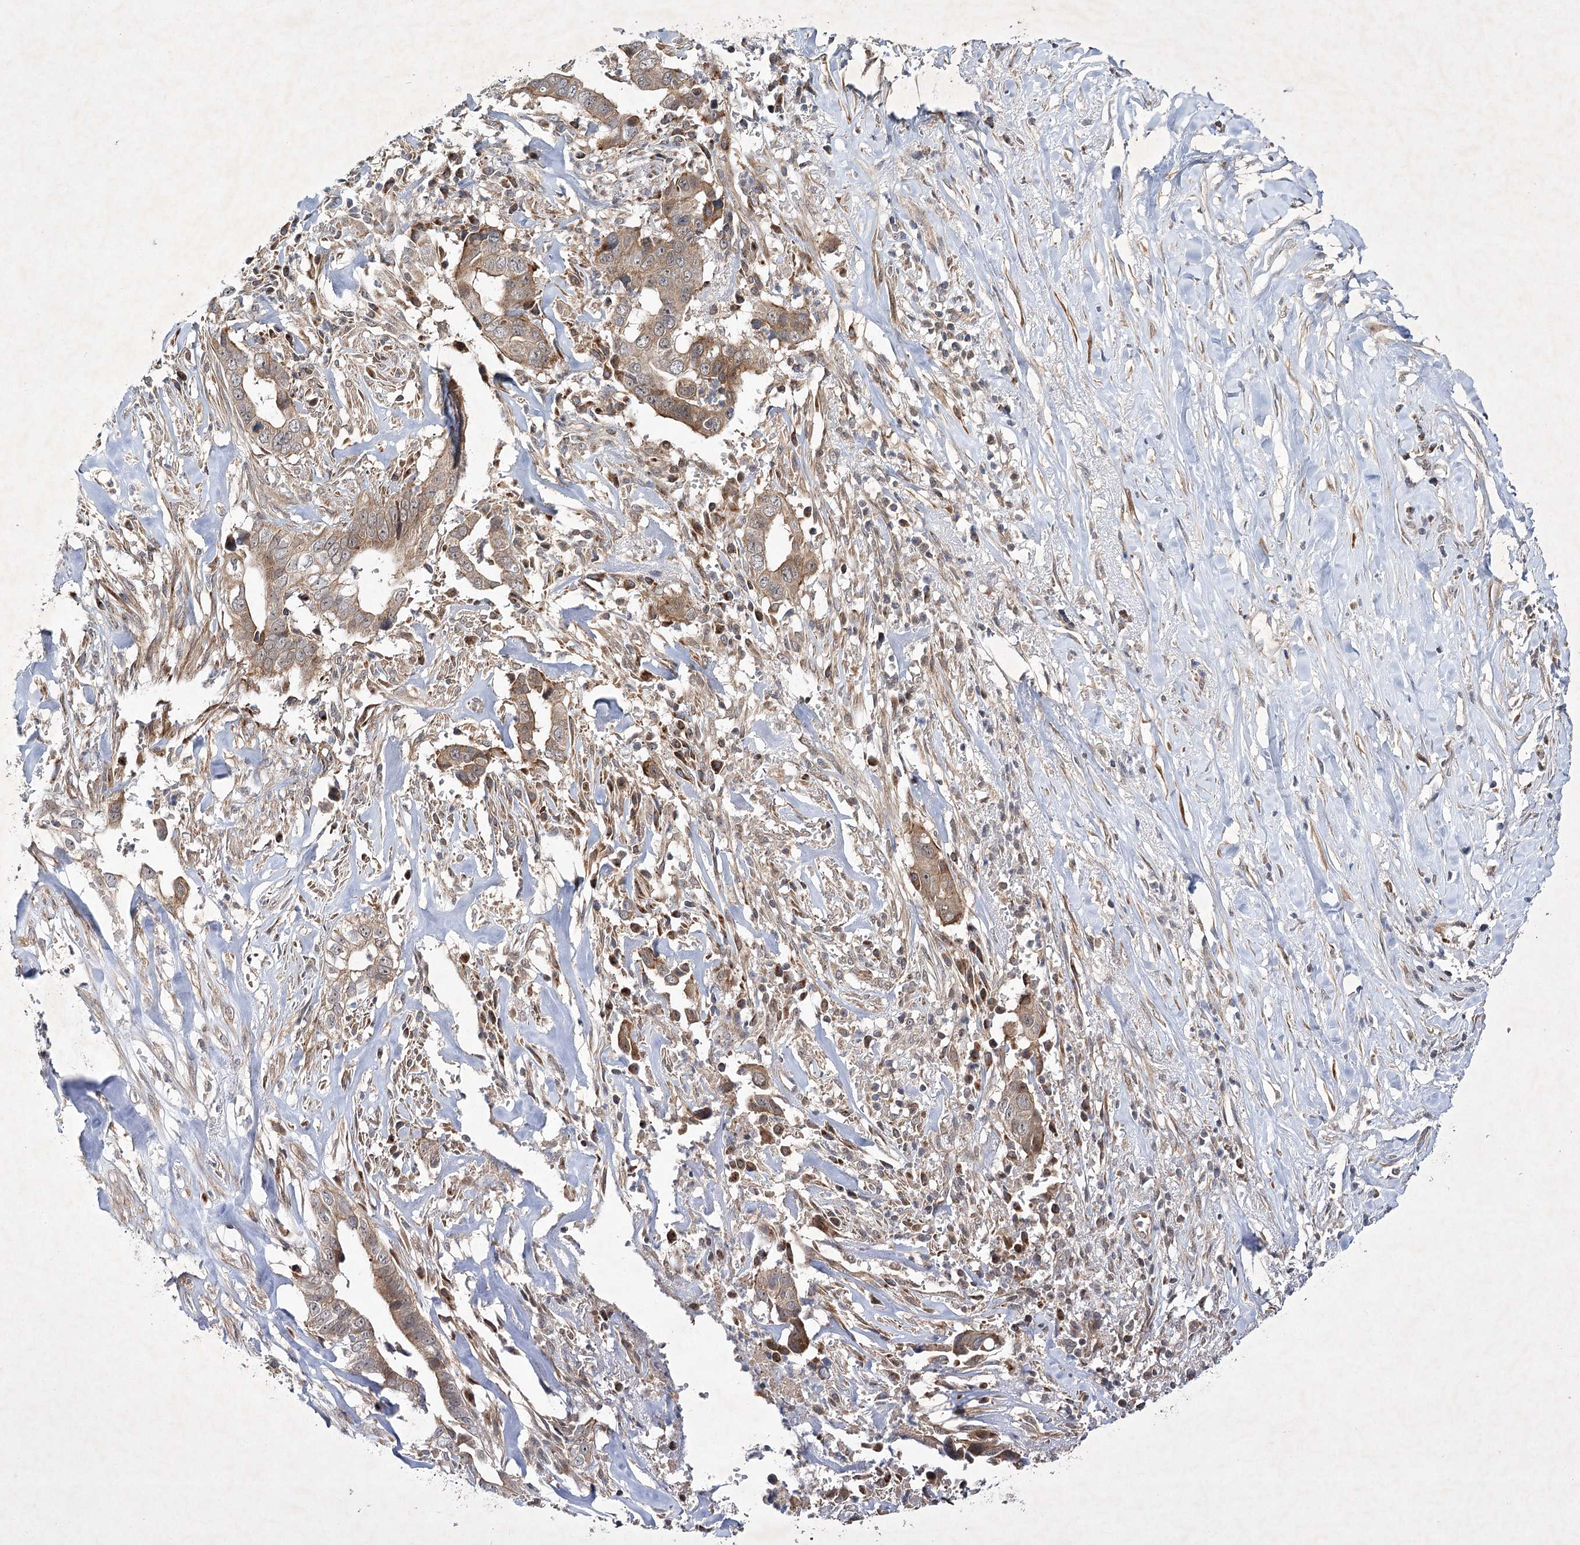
{"staining": {"intensity": "weak", "quantity": ">75%", "location": "cytoplasmic/membranous"}, "tissue": "liver cancer", "cell_type": "Tumor cells", "image_type": "cancer", "snomed": [{"axis": "morphology", "description": "Cholangiocarcinoma"}, {"axis": "topography", "description": "Liver"}], "caption": "This is an image of IHC staining of cholangiocarcinoma (liver), which shows weak expression in the cytoplasmic/membranous of tumor cells.", "gene": "SCRN3", "patient": {"sex": "female", "age": 79}}